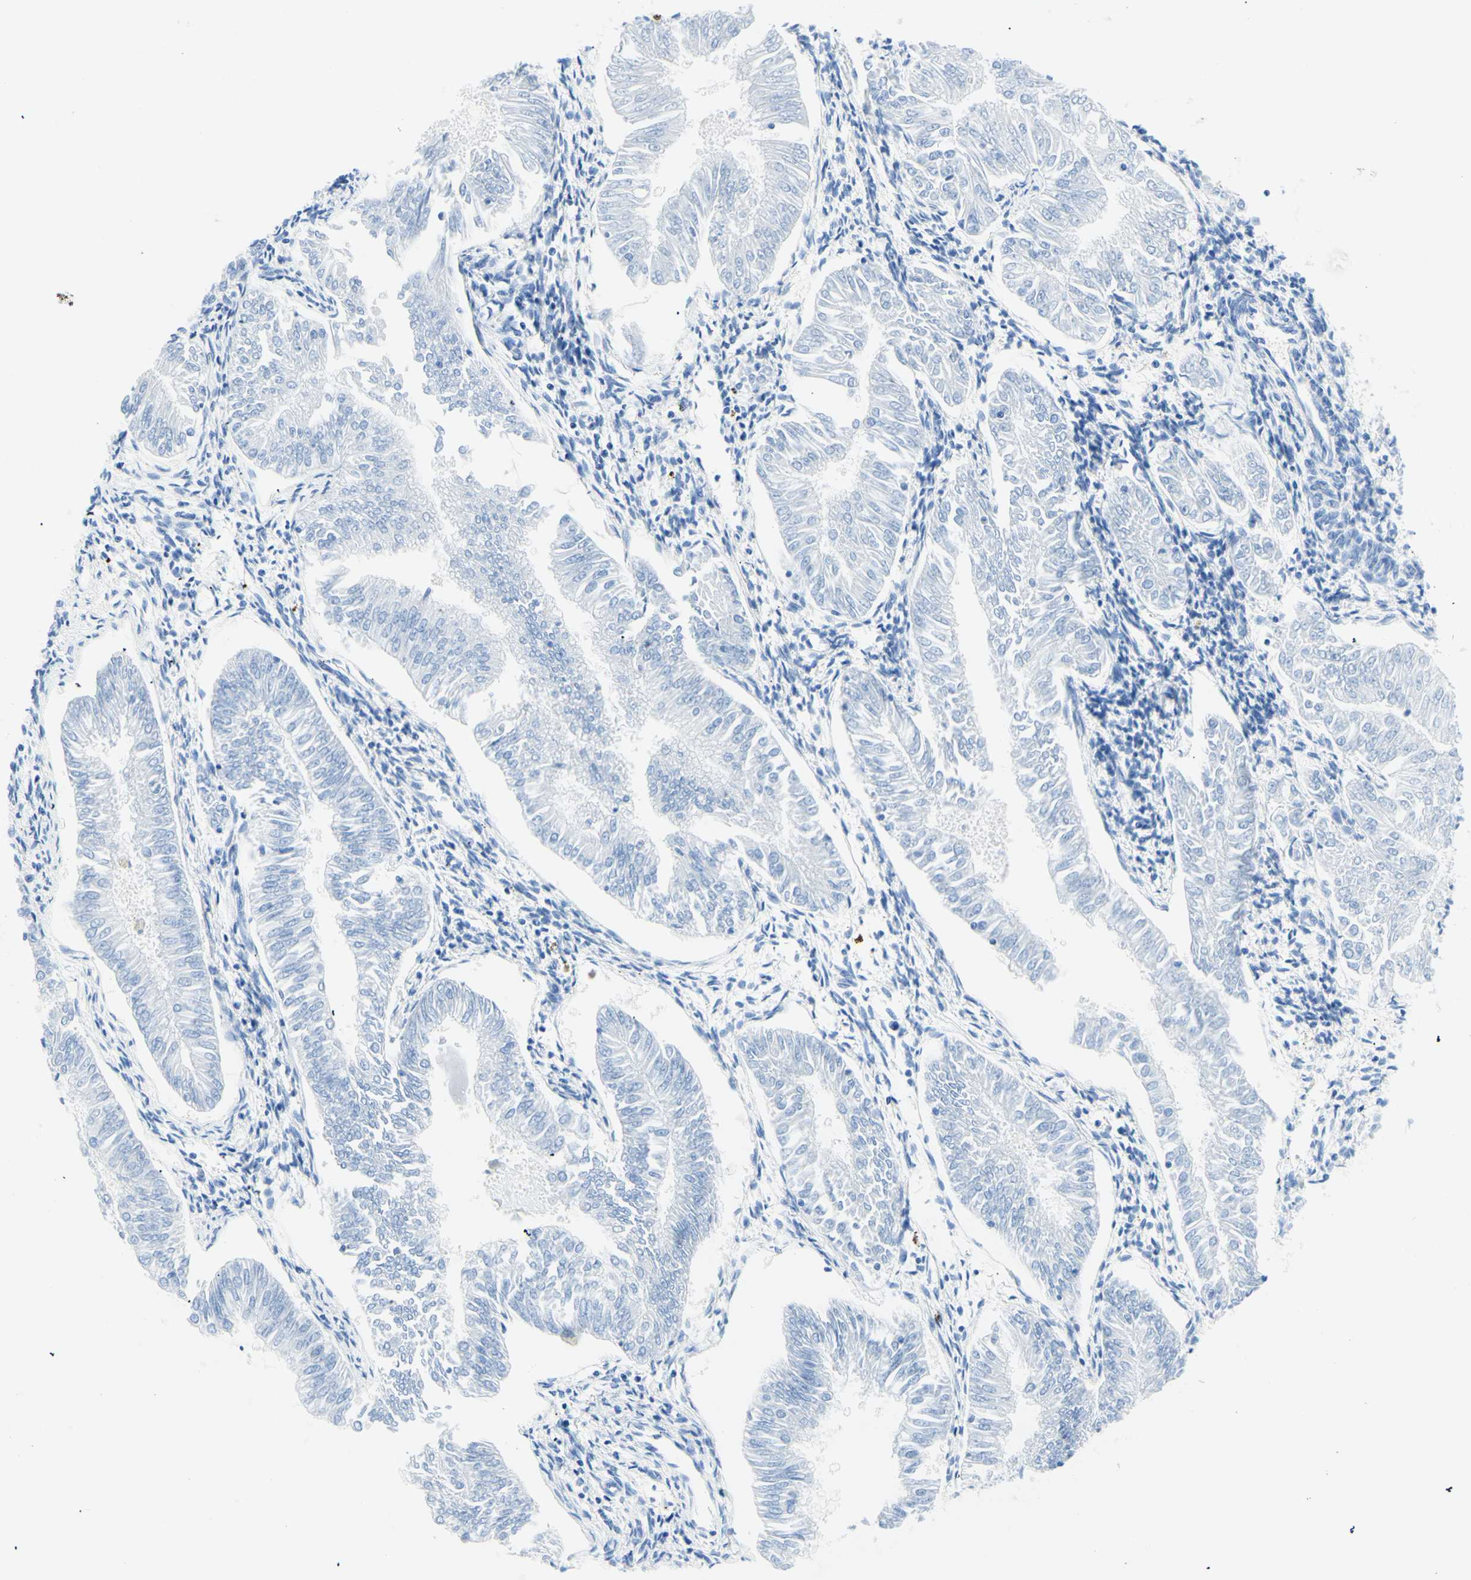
{"staining": {"intensity": "negative", "quantity": "none", "location": "none"}, "tissue": "endometrial cancer", "cell_type": "Tumor cells", "image_type": "cancer", "snomed": [{"axis": "morphology", "description": "Adenocarcinoma, NOS"}, {"axis": "topography", "description": "Endometrium"}], "caption": "Immunohistochemistry (IHC) of human endometrial cancer demonstrates no expression in tumor cells. (Brightfield microscopy of DAB (3,3'-diaminobenzidine) immunohistochemistry at high magnification).", "gene": "MYH2", "patient": {"sex": "female", "age": 53}}